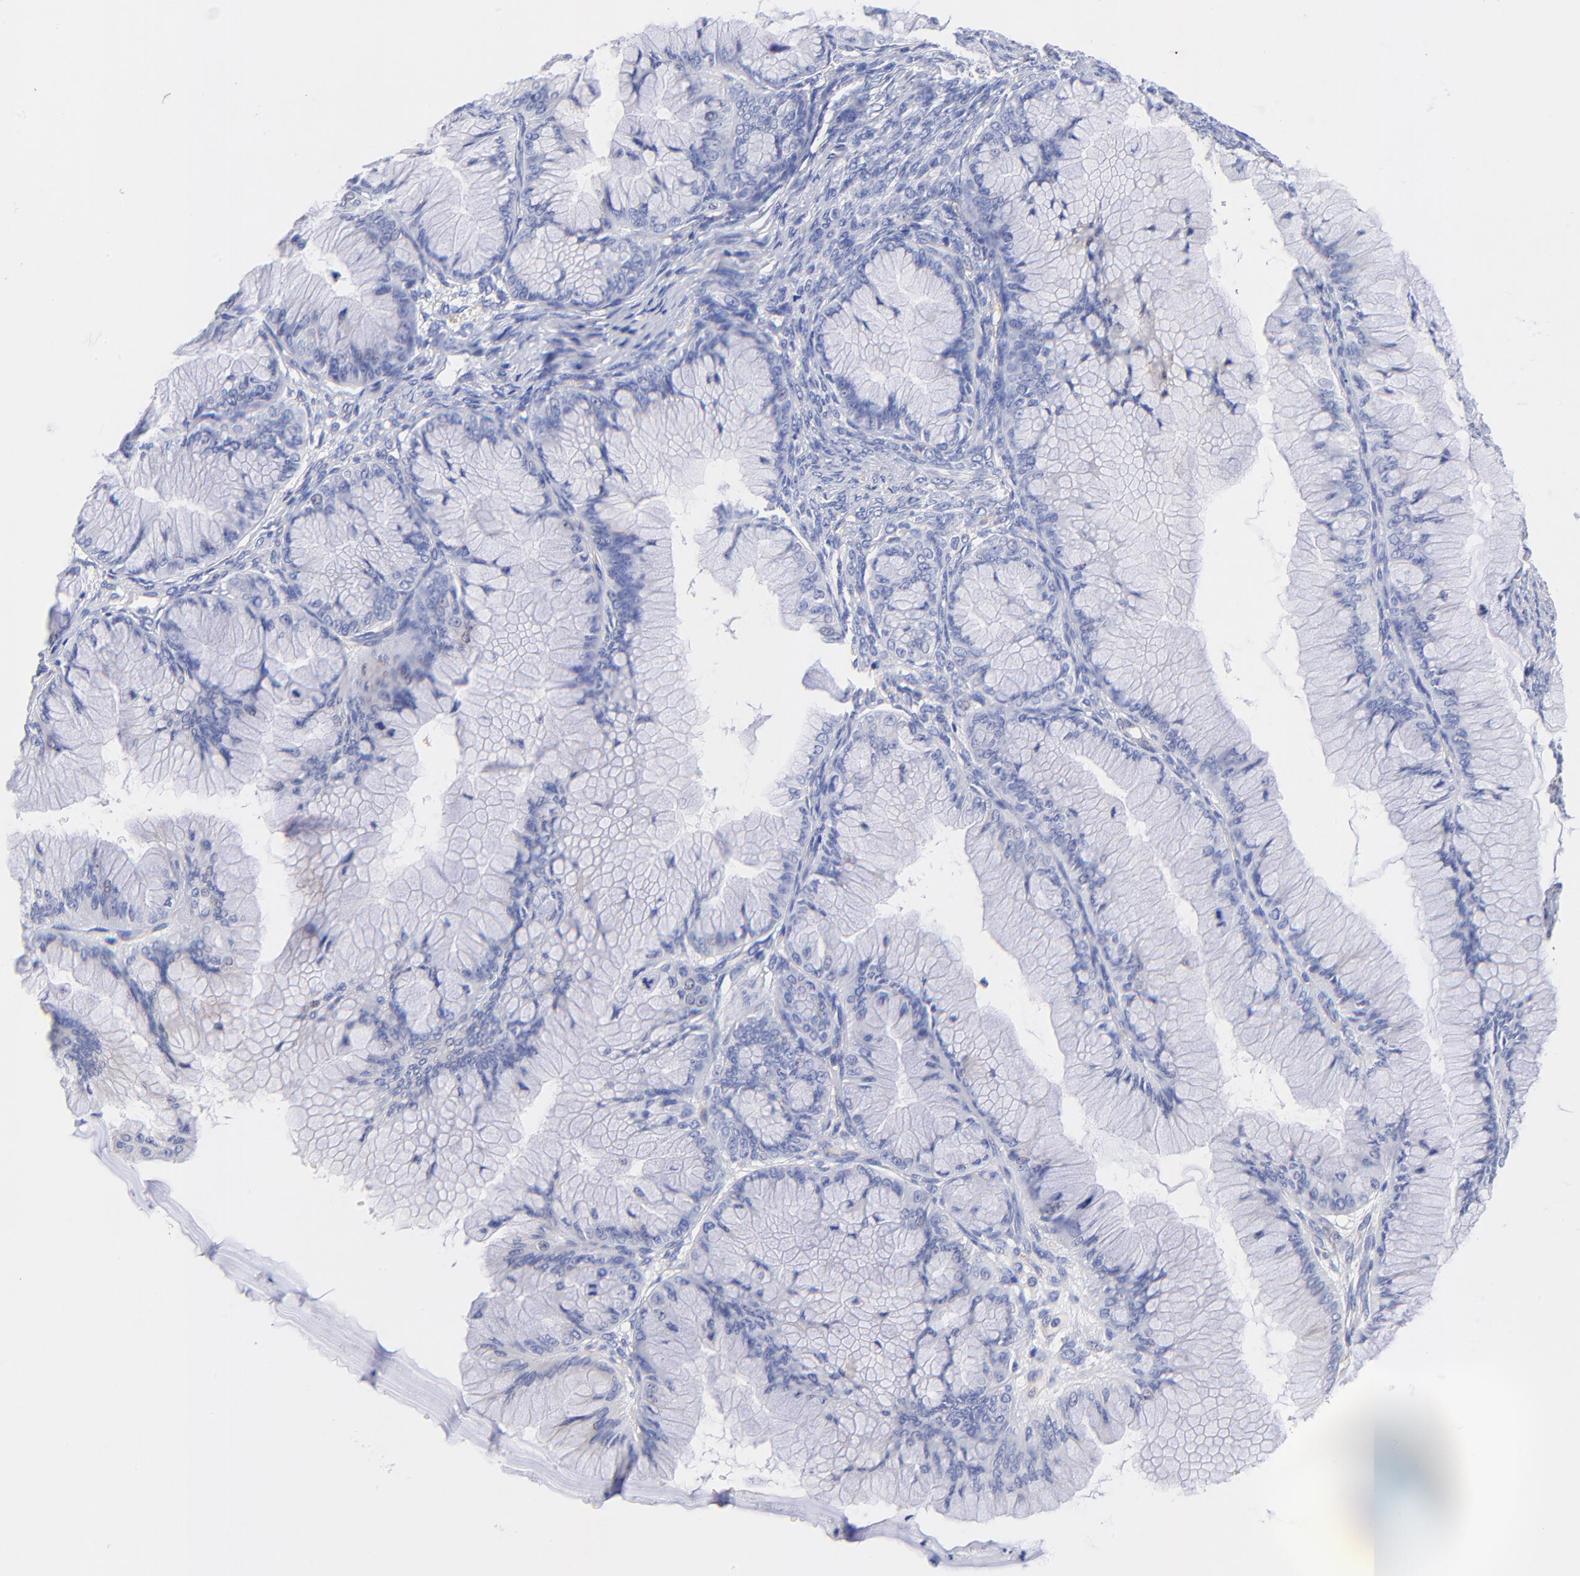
{"staining": {"intensity": "negative", "quantity": "none", "location": "none"}, "tissue": "ovarian cancer", "cell_type": "Tumor cells", "image_type": "cancer", "snomed": [{"axis": "morphology", "description": "Cystadenocarcinoma, mucinous, NOS"}, {"axis": "topography", "description": "Ovary"}], "caption": "Tumor cells are negative for protein expression in human ovarian mucinous cystadenocarcinoma.", "gene": "SLC44A2", "patient": {"sex": "female", "age": 63}}